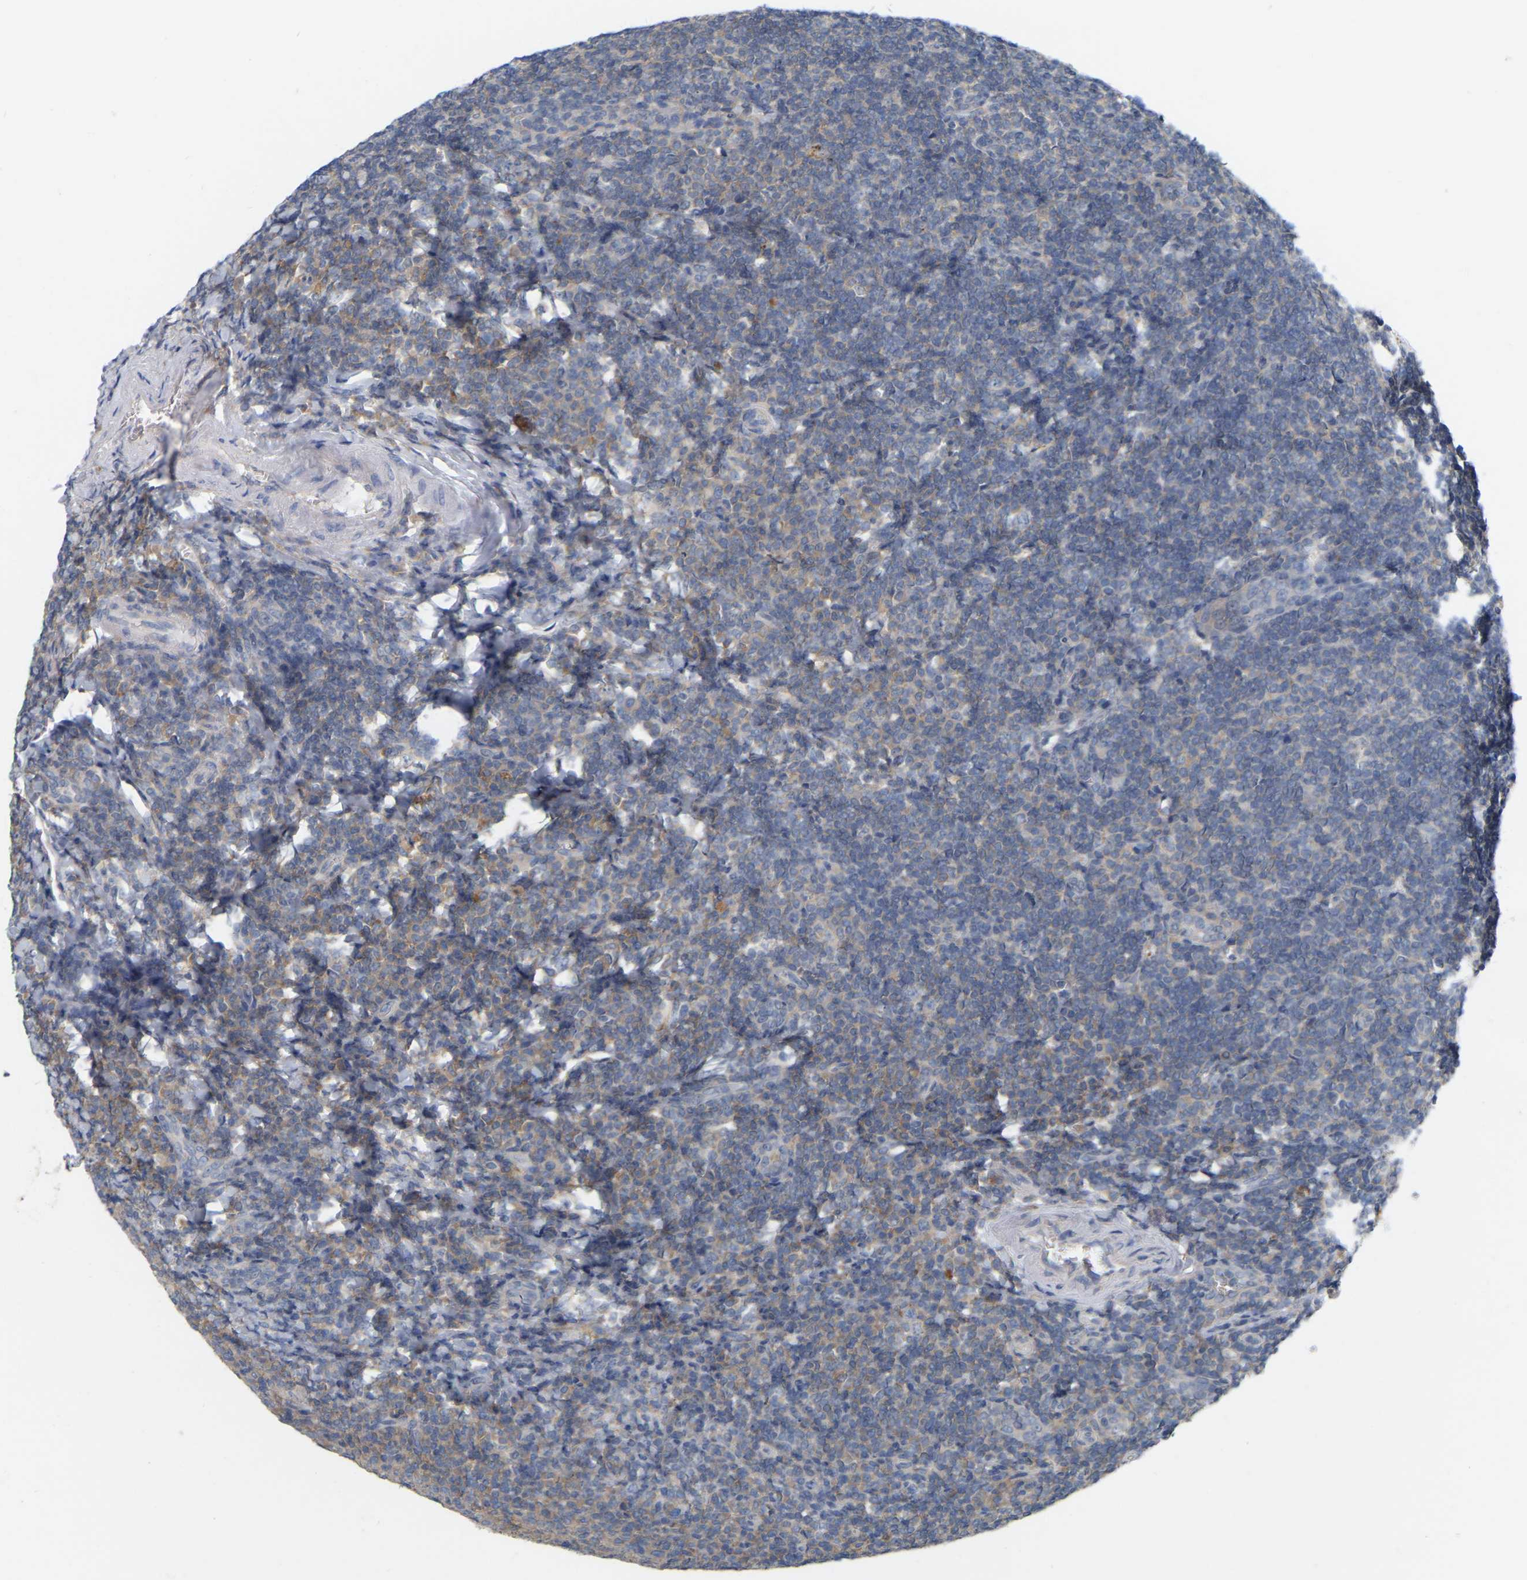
{"staining": {"intensity": "negative", "quantity": "none", "location": "none"}, "tissue": "tonsil", "cell_type": "Germinal center cells", "image_type": "normal", "snomed": [{"axis": "morphology", "description": "Normal tissue, NOS"}, {"axis": "topography", "description": "Tonsil"}], "caption": "Germinal center cells show no significant protein staining in normal tonsil.", "gene": "WIPI2", "patient": {"sex": "male", "age": 37}}